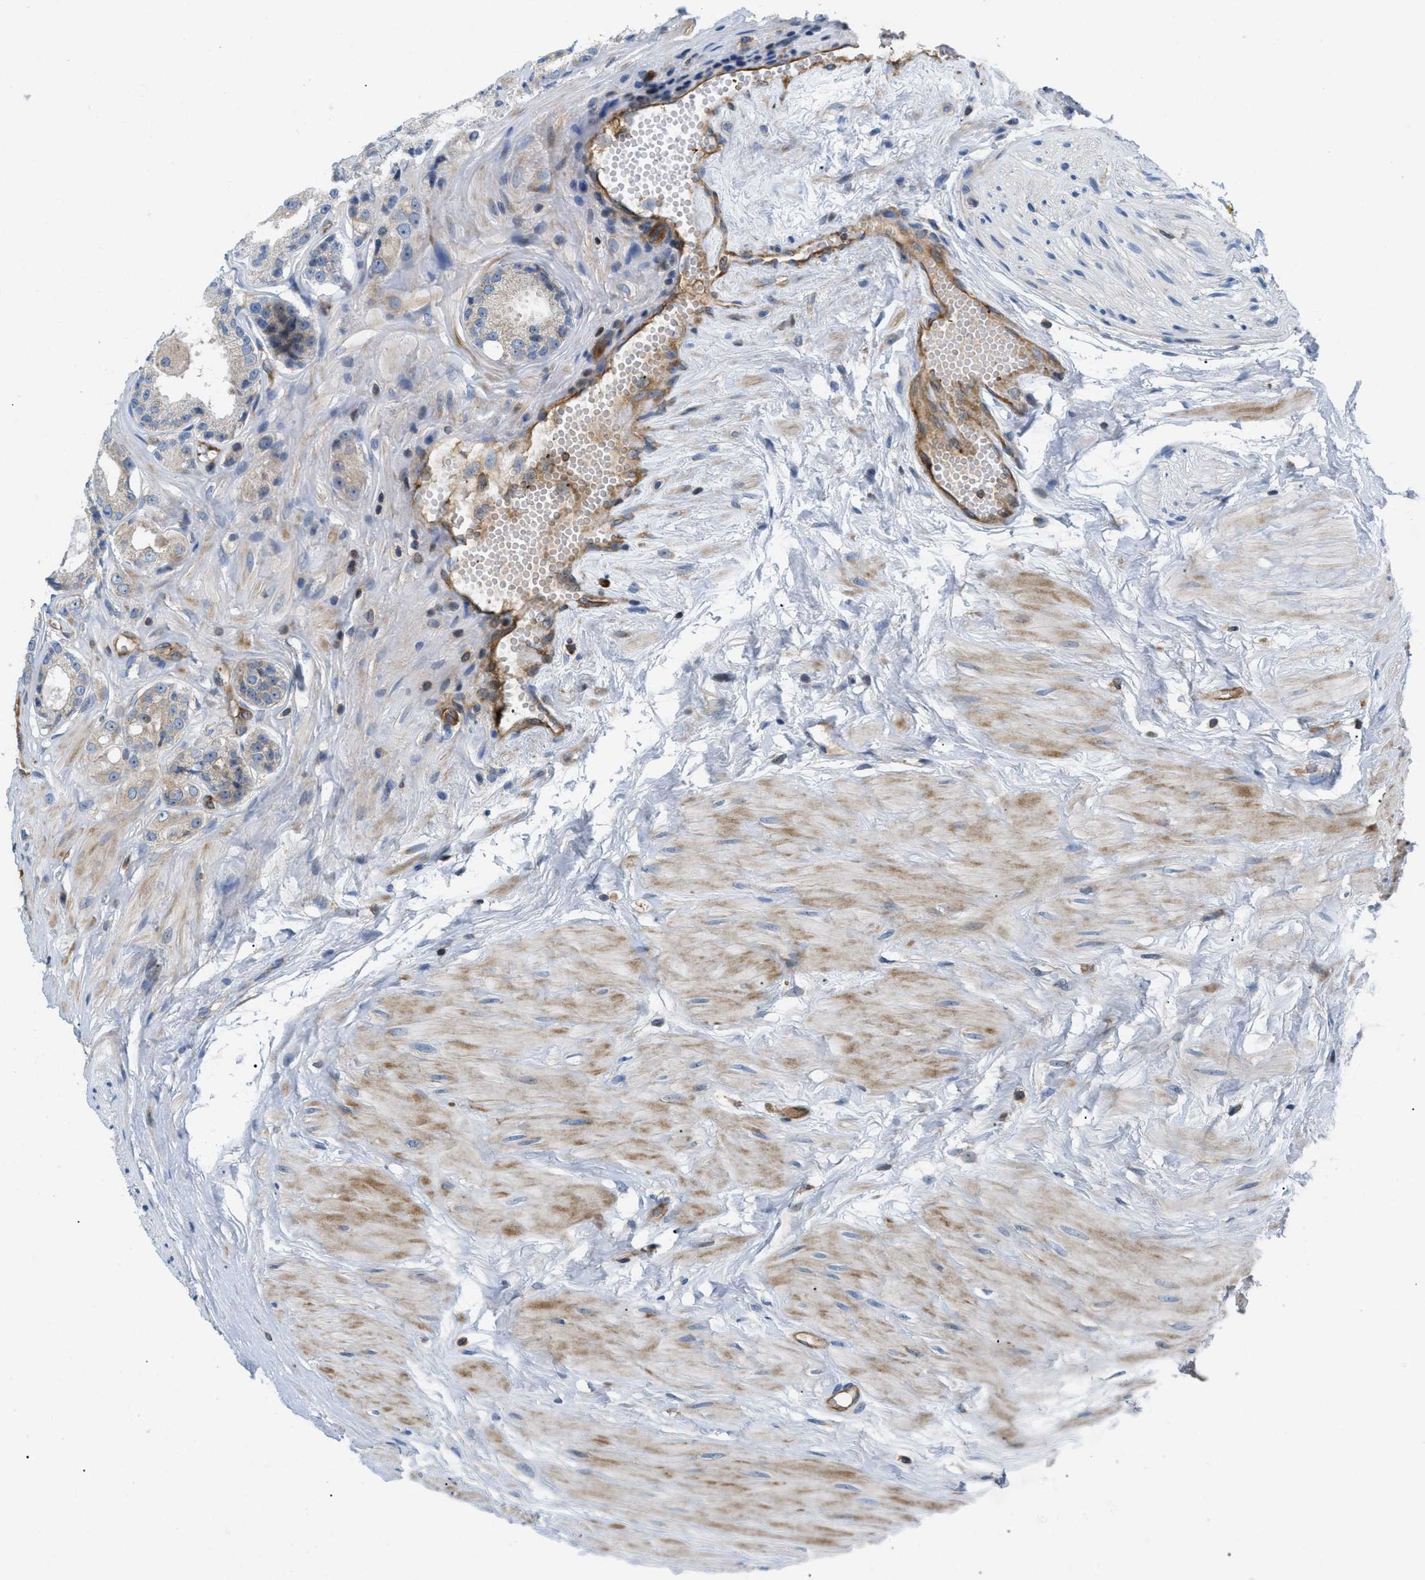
{"staining": {"intensity": "negative", "quantity": "none", "location": "none"}, "tissue": "prostate cancer", "cell_type": "Tumor cells", "image_type": "cancer", "snomed": [{"axis": "morphology", "description": "Adenocarcinoma, Low grade"}, {"axis": "topography", "description": "Prostate"}], "caption": "DAB (3,3'-diaminobenzidine) immunohistochemical staining of human prostate cancer (low-grade adenocarcinoma) exhibits no significant staining in tumor cells.", "gene": "ATP2A3", "patient": {"sex": "male", "age": 57}}